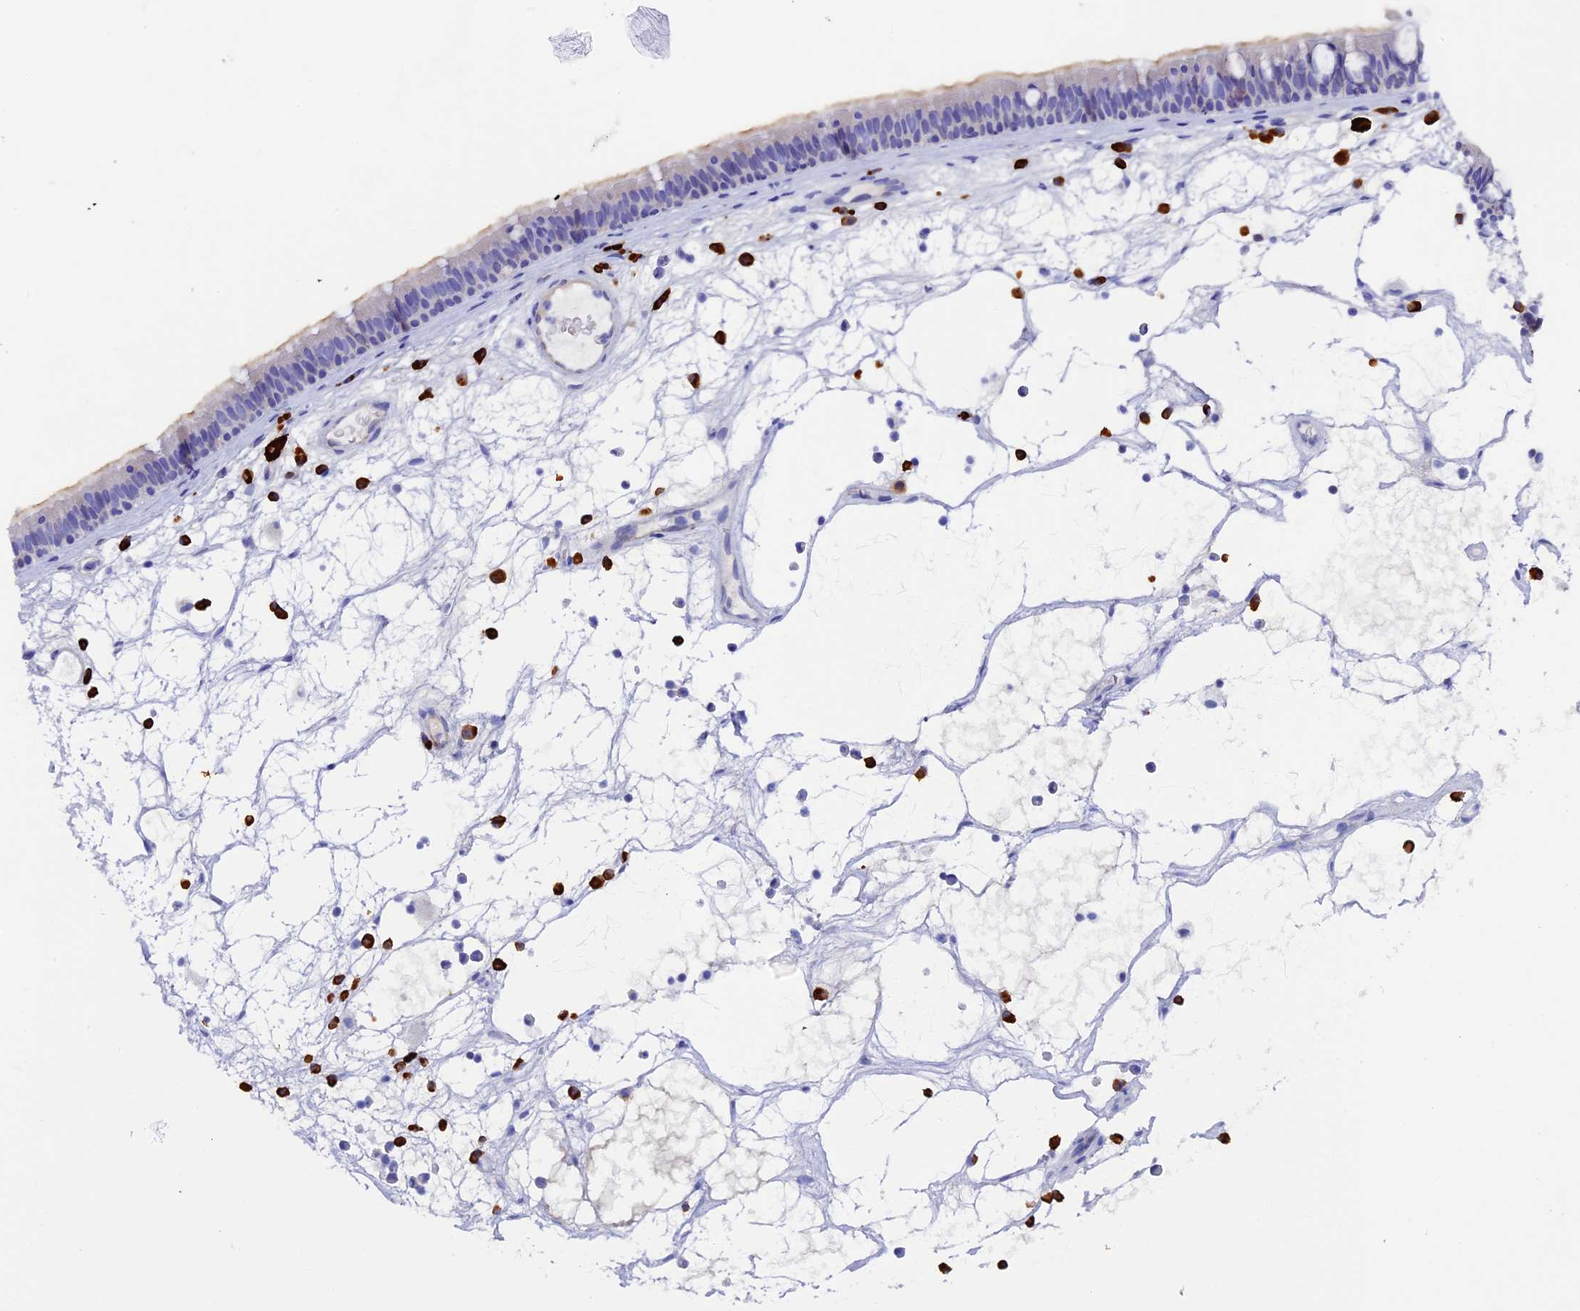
{"staining": {"intensity": "weak", "quantity": "<25%", "location": "cytoplasmic/membranous"}, "tissue": "nasopharynx", "cell_type": "Respiratory epithelial cells", "image_type": "normal", "snomed": [{"axis": "morphology", "description": "Normal tissue, NOS"}, {"axis": "morphology", "description": "Inflammation, NOS"}, {"axis": "morphology", "description": "Malignant melanoma, Metastatic site"}, {"axis": "topography", "description": "Nasopharynx"}], "caption": "A high-resolution micrograph shows immunohistochemistry staining of normal nasopharynx, which reveals no significant positivity in respiratory epithelial cells.", "gene": "FKBP11", "patient": {"sex": "male", "age": 70}}